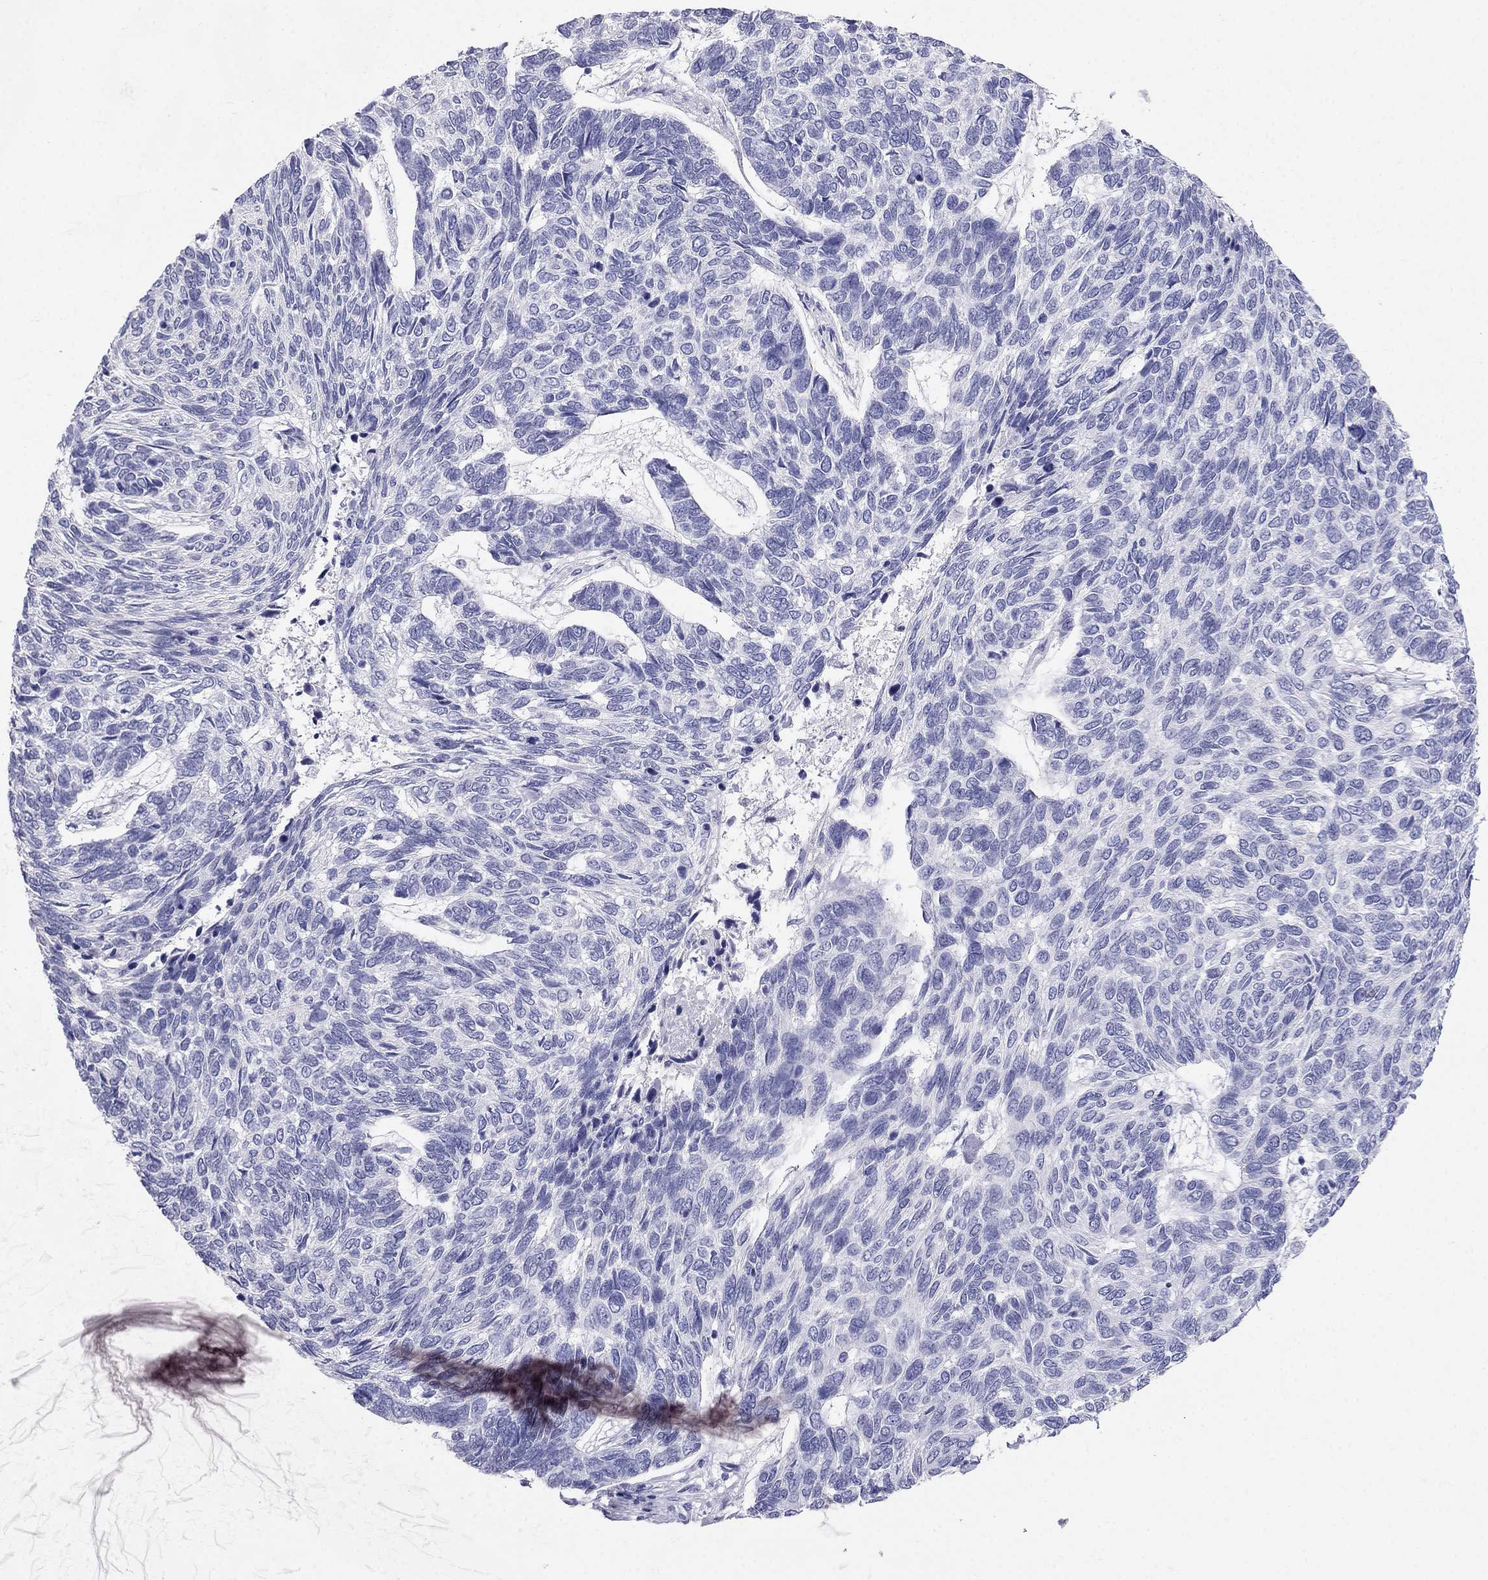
{"staining": {"intensity": "negative", "quantity": "none", "location": "none"}, "tissue": "skin cancer", "cell_type": "Tumor cells", "image_type": "cancer", "snomed": [{"axis": "morphology", "description": "Basal cell carcinoma"}, {"axis": "topography", "description": "Skin"}], "caption": "This is an IHC micrograph of human skin cancer. There is no staining in tumor cells.", "gene": "RFLNA", "patient": {"sex": "female", "age": 65}}